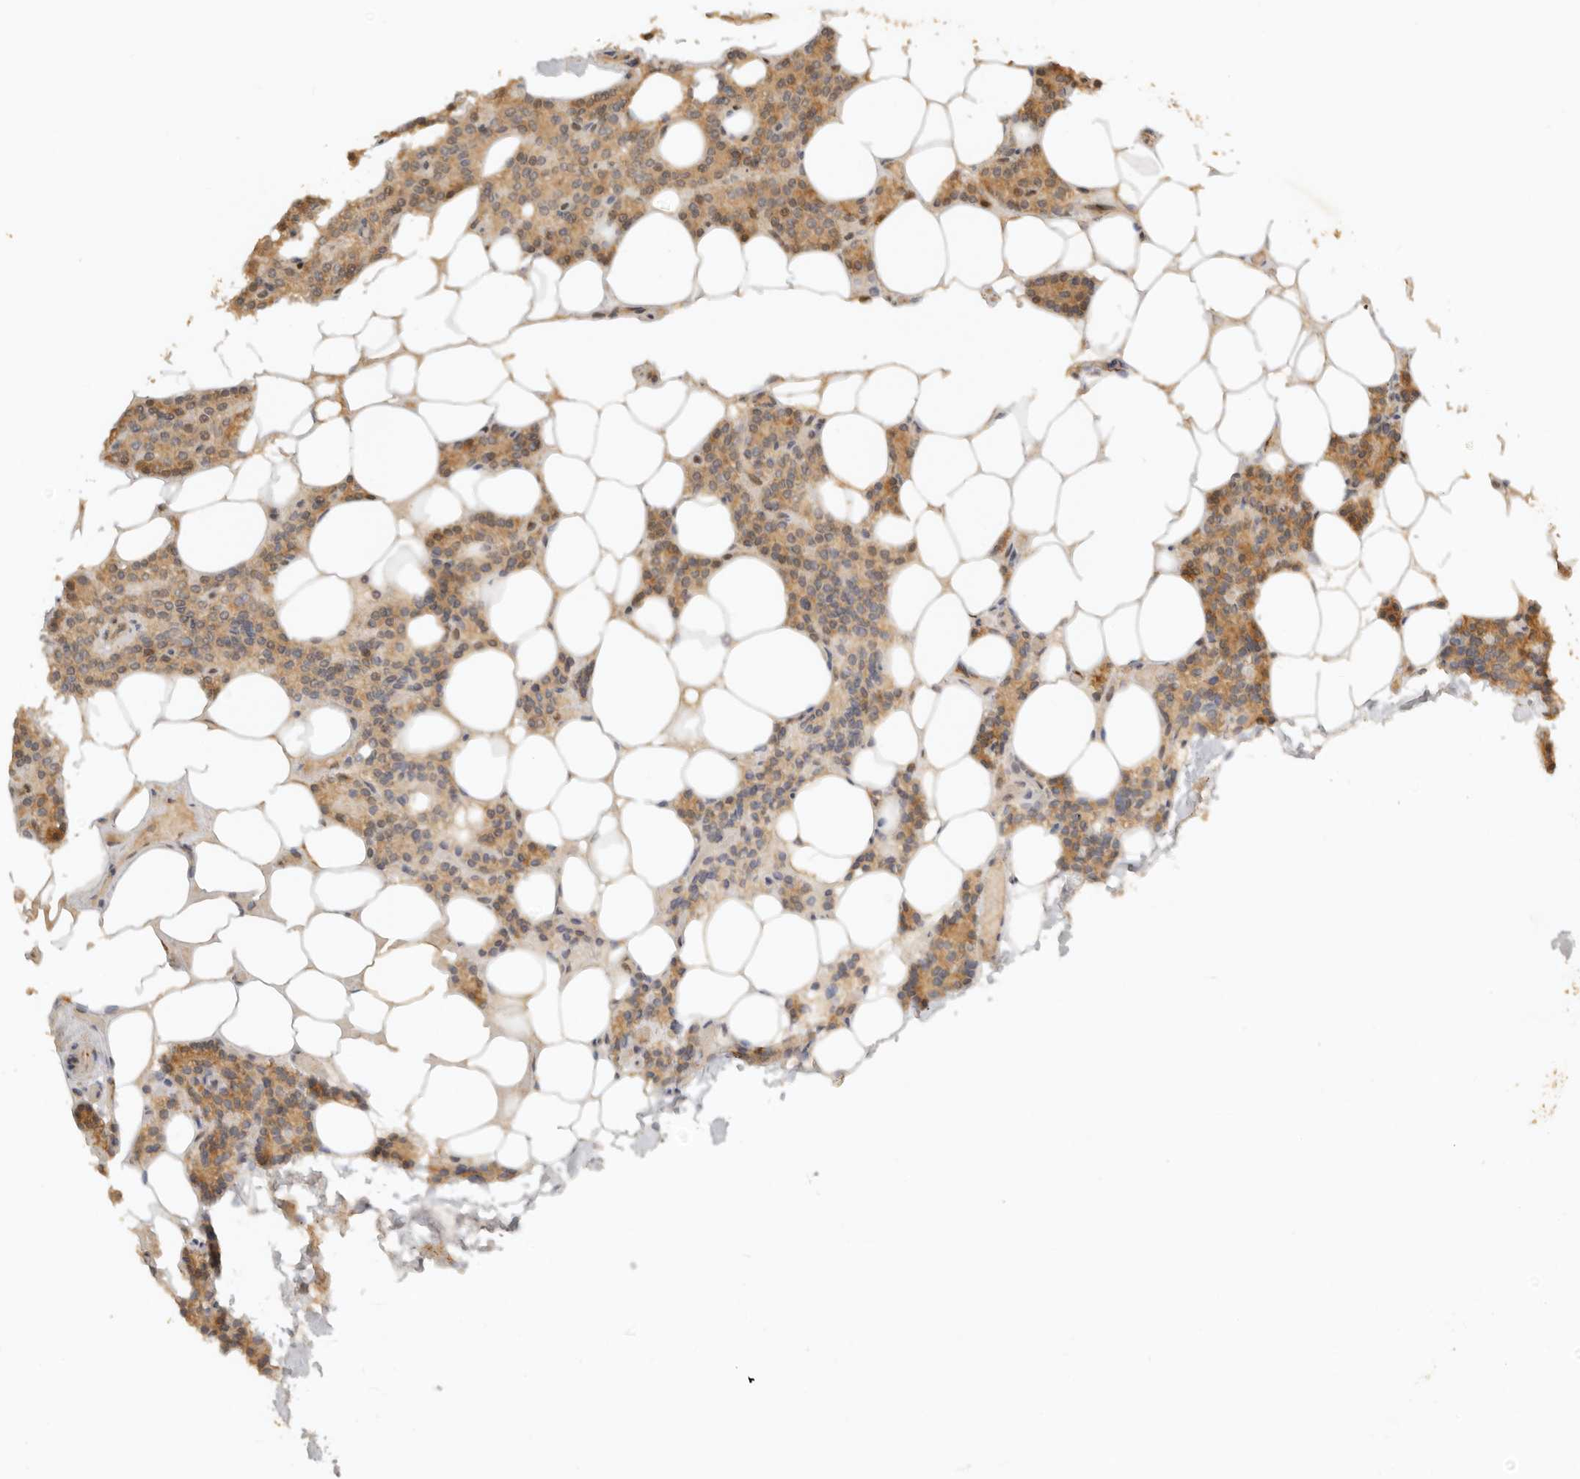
{"staining": {"intensity": "moderate", "quantity": ">75%", "location": "cytoplasmic/membranous"}, "tissue": "parathyroid gland", "cell_type": "Glandular cells", "image_type": "normal", "snomed": [{"axis": "morphology", "description": "Normal tissue, NOS"}, {"axis": "topography", "description": "Parathyroid gland"}], "caption": "Immunohistochemical staining of benign human parathyroid gland reveals >75% levels of moderate cytoplasmic/membranous protein positivity in approximately >75% of glandular cells.", "gene": "KIF2B", "patient": {"sex": "male", "age": 75}}